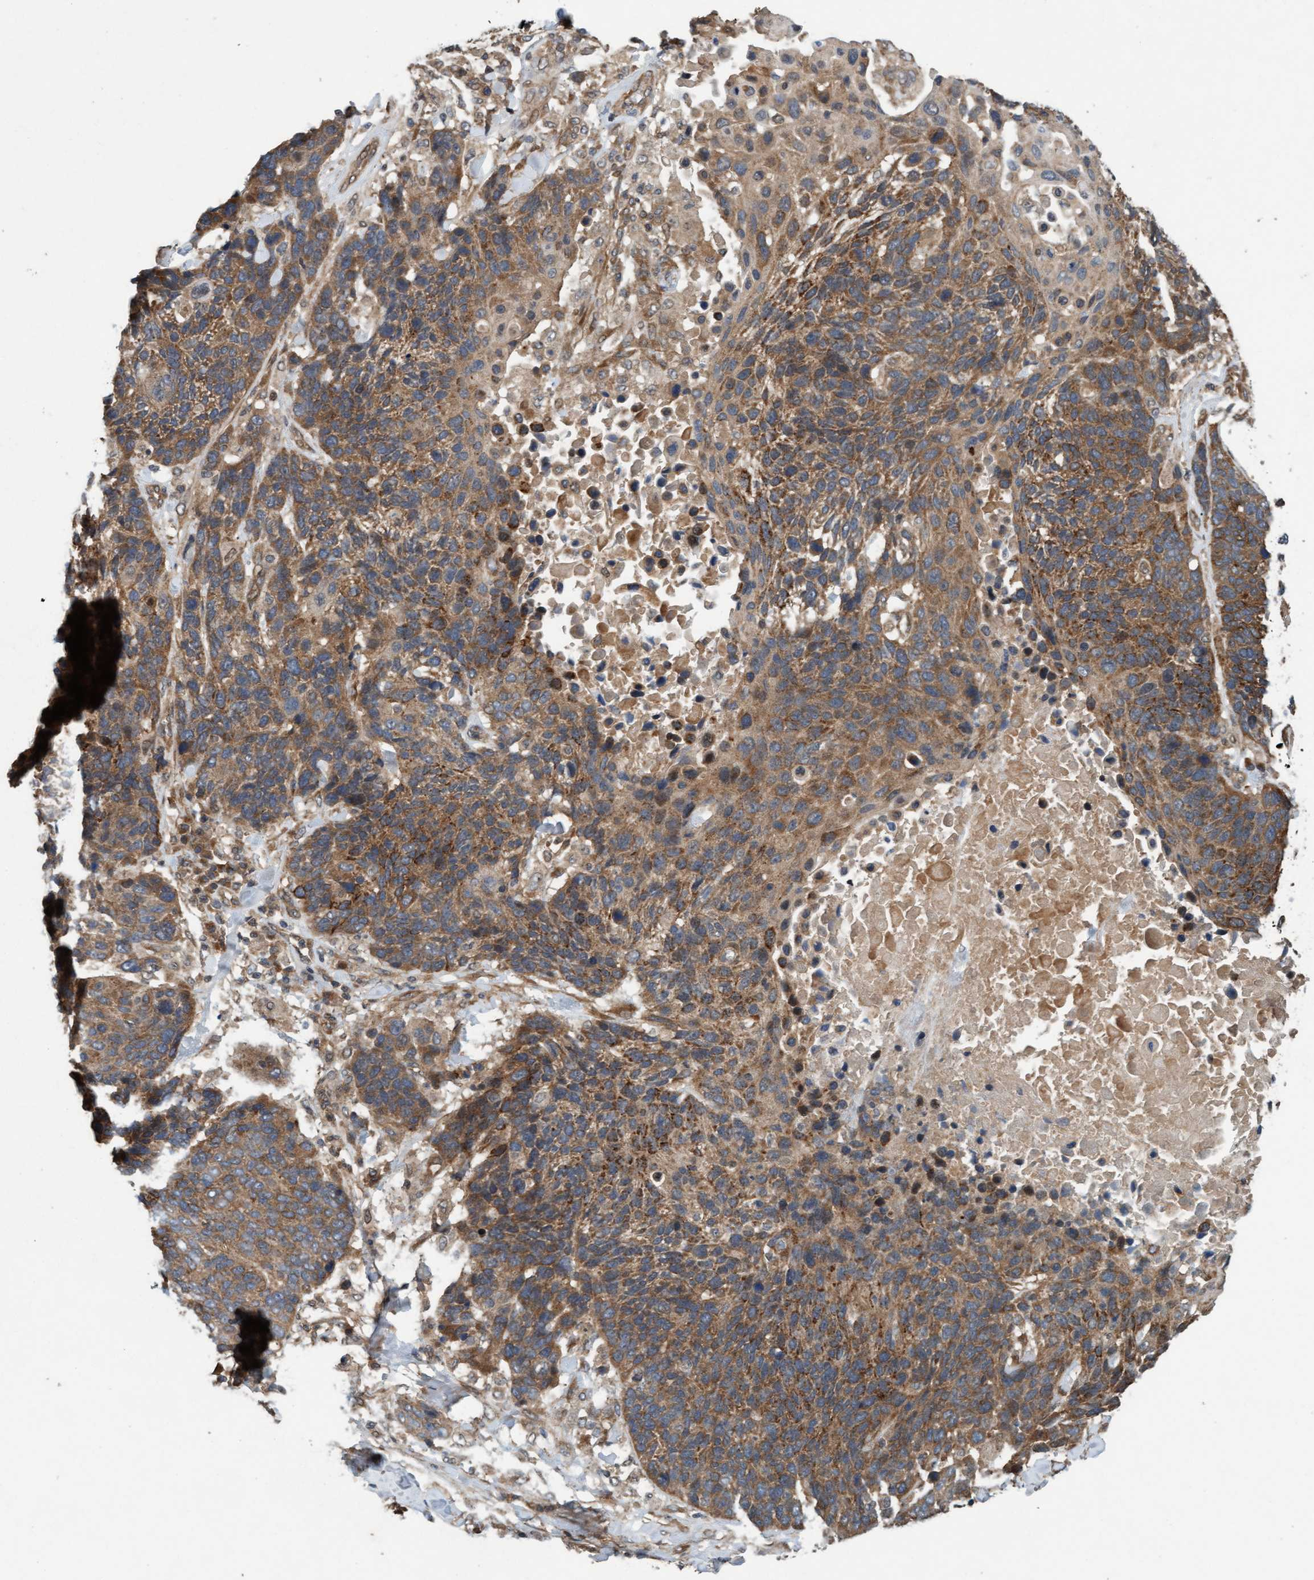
{"staining": {"intensity": "moderate", "quantity": ">75%", "location": "cytoplasmic/membranous"}, "tissue": "lung cancer", "cell_type": "Tumor cells", "image_type": "cancer", "snomed": [{"axis": "morphology", "description": "Squamous cell carcinoma, NOS"}, {"axis": "topography", "description": "Lung"}], "caption": "Protein expression analysis of squamous cell carcinoma (lung) exhibits moderate cytoplasmic/membranous staining in approximately >75% of tumor cells.", "gene": "MLXIP", "patient": {"sex": "male", "age": 65}}